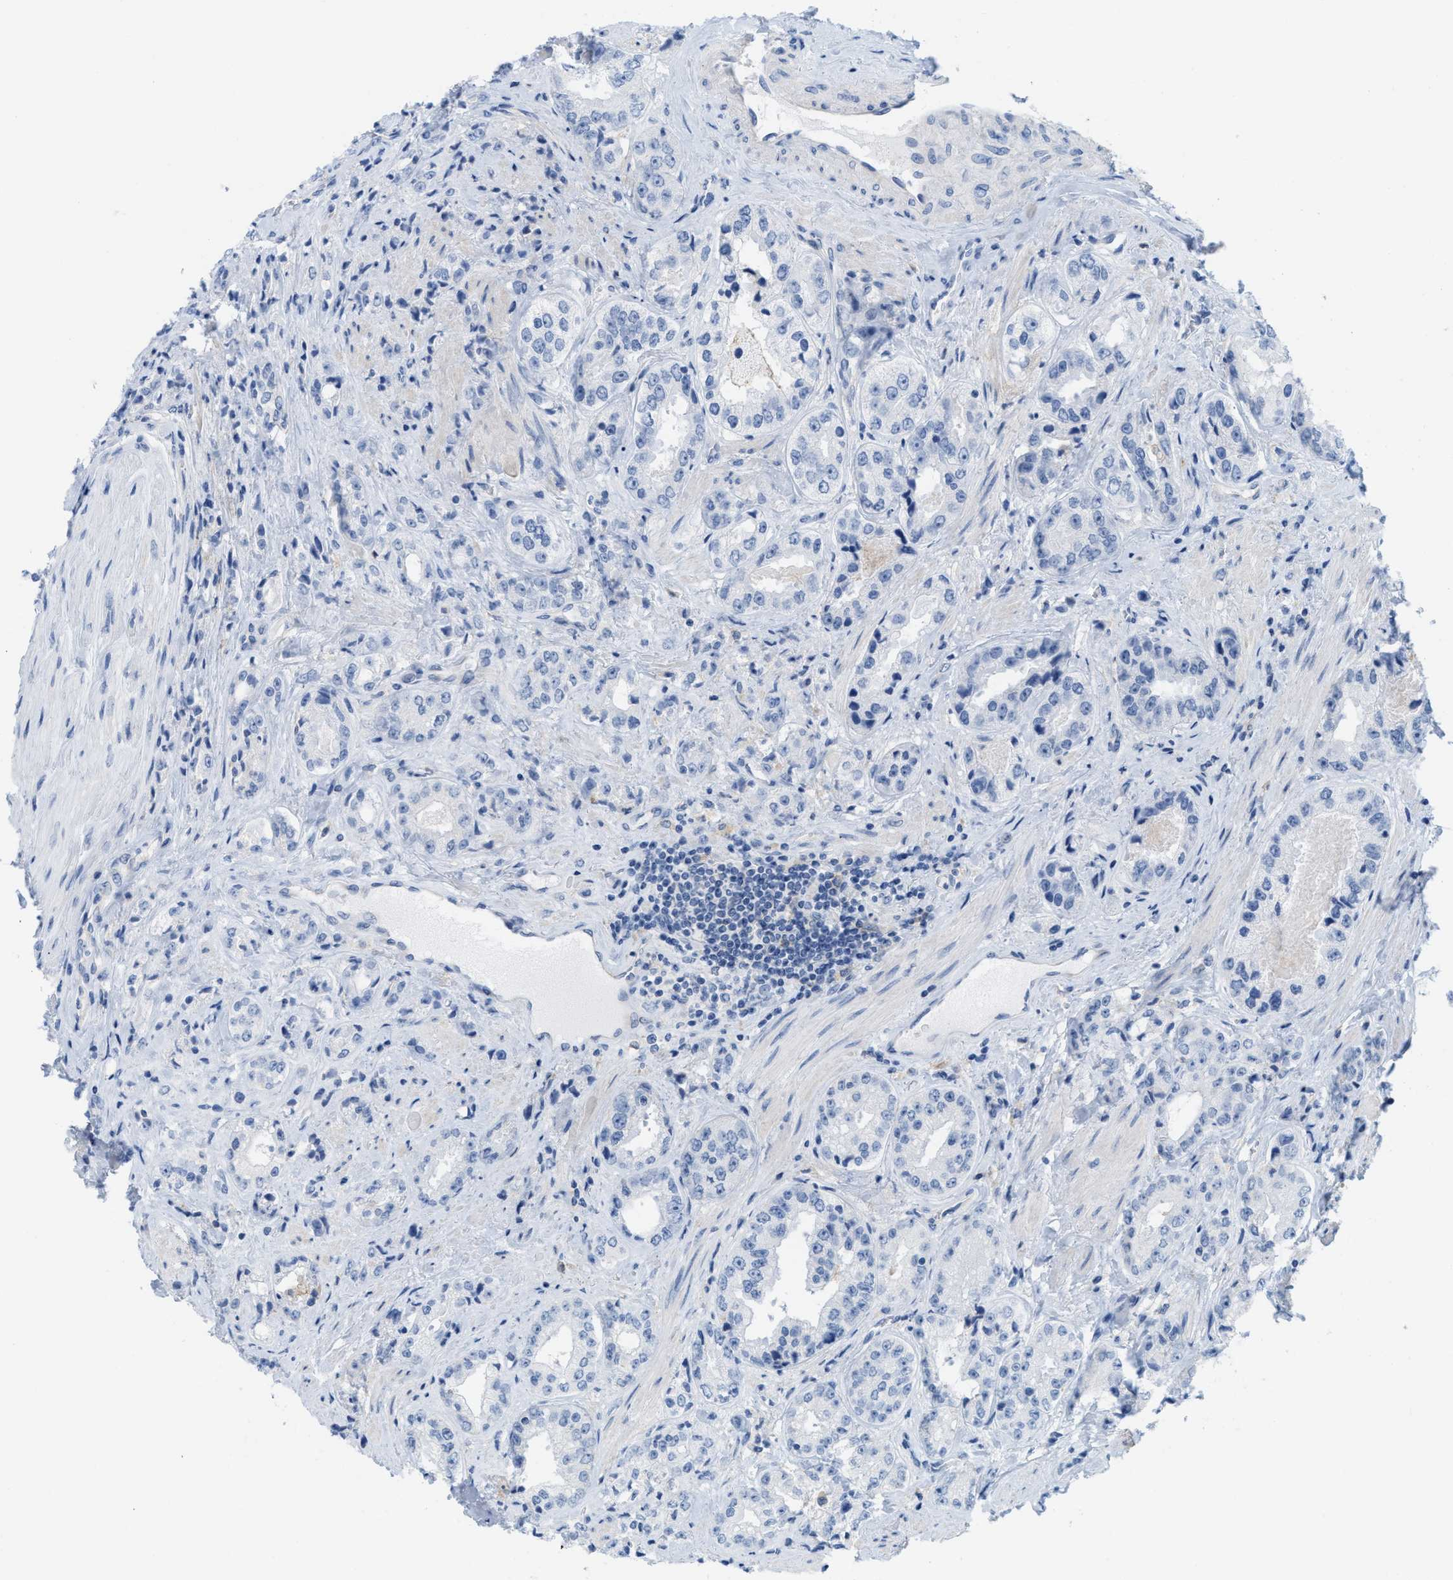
{"staining": {"intensity": "negative", "quantity": "none", "location": "none"}, "tissue": "prostate cancer", "cell_type": "Tumor cells", "image_type": "cancer", "snomed": [{"axis": "morphology", "description": "Adenocarcinoma, High grade"}, {"axis": "topography", "description": "Prostate"}], "caption": "Immunohistochemistry image of human prostate adenocarcinoma (high-grade) stained for a protein (brown), which exhibits no staining in tumor cells.", "gene": "SLC3A2", "patient": {"sex": "male", "age": 61}}